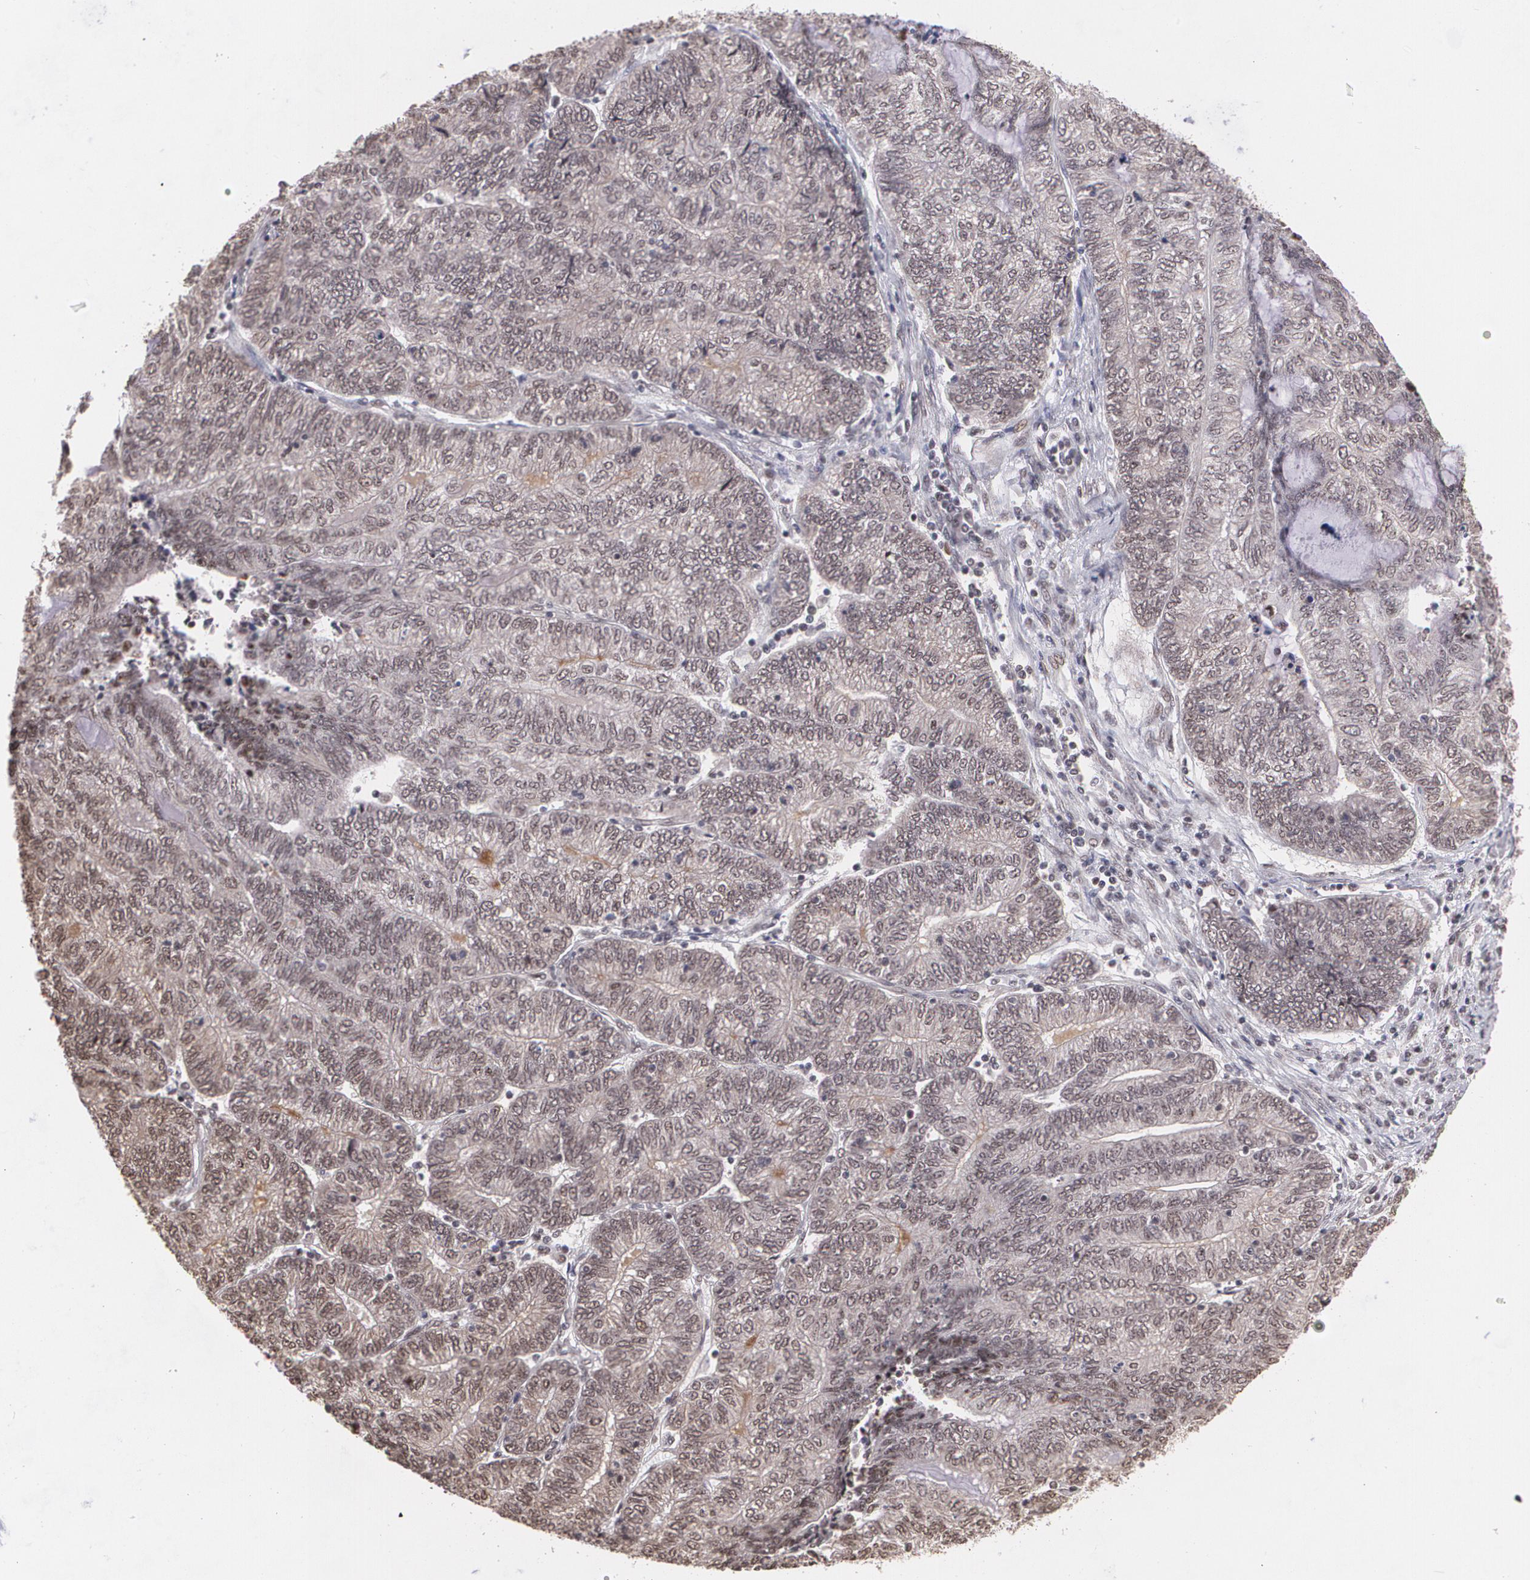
{"staining": {"intensity": "weak", "quantity": ">75%", "location": "cytoplasmic/membranous,nuclear"}, "tissue": "endometrial cancer", "cell_type": "Tumor cells", "image_type": "cancer", "snomed": [{"axis": "morphology", "description": "Adenocarcinoma, NOS"}, {"axis": "topography", "description": "Uterus"}, {"axis": "topography", "description": "Endometrium"}], "caption": "The photomicrograph reveals staining of endometrial adenocarcinoma, revealing weak cytoplasmic/membranous and nuclear protein expression (brown color) within tumor cells.", "gene": "C6orf15", "patient": {"sex": "female", "age": 70}}